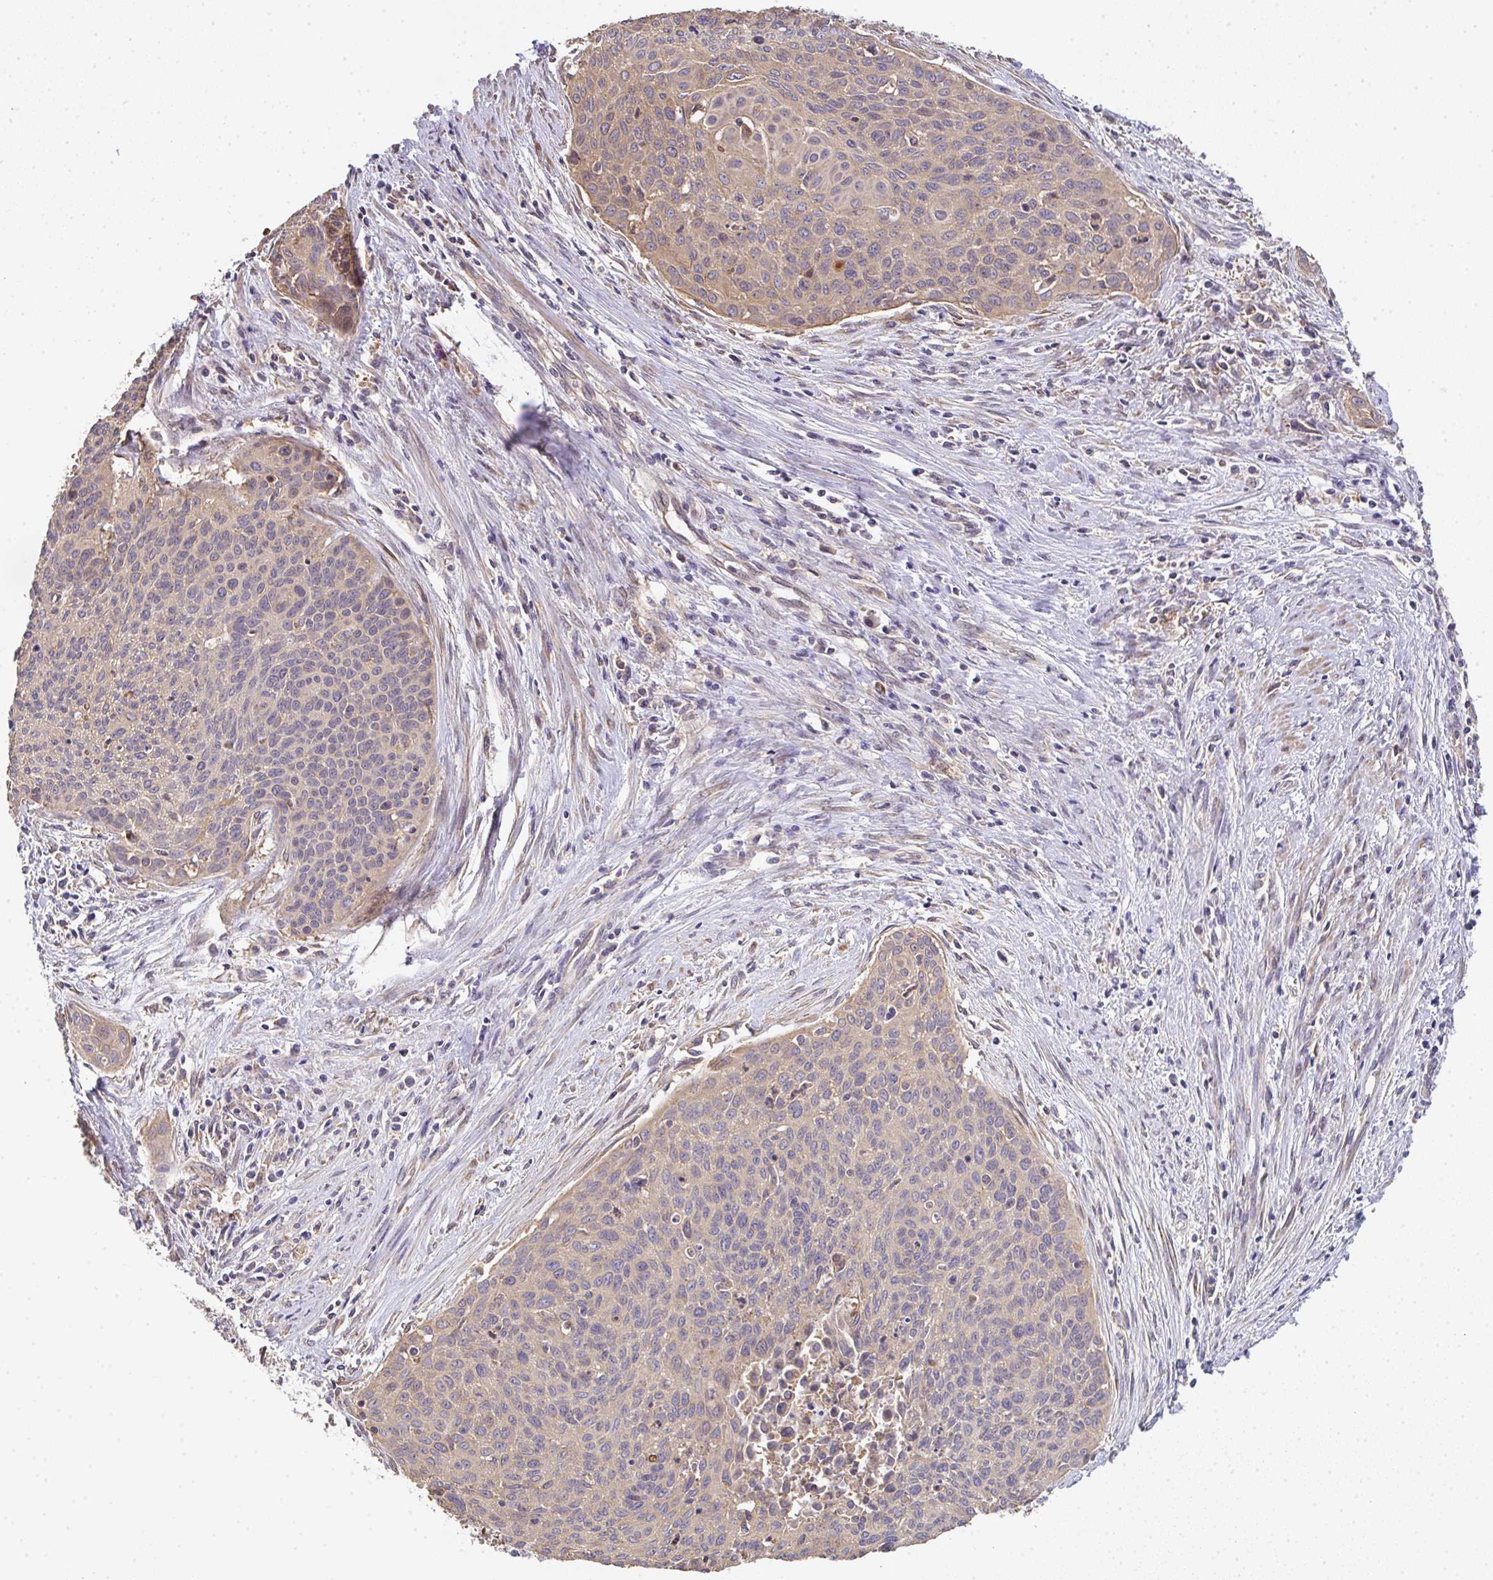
{"staining": {"intensity": "weak", "quantity": "25%-75%", "location": "cytoplasmic/membranous"}, "tissue": "cervical cancer", "cell_type": "Tumor cells", "image_type": "cancer", "snomed": [{"axis": "morphology", "description": "Squamous cell carcinoma, NOS"}, {"axis": "topography", "description": "Cervix"}], "caption": "Immunohistochemical staining of human squamous cell carcinoma (cervical) exhibits low levels of weak cytoplasmic/membranous staining in about 25%-75% of tumor cells.", "gene": "EEF1AKMT1", "patient": {"sex": "female", "age": 55}}